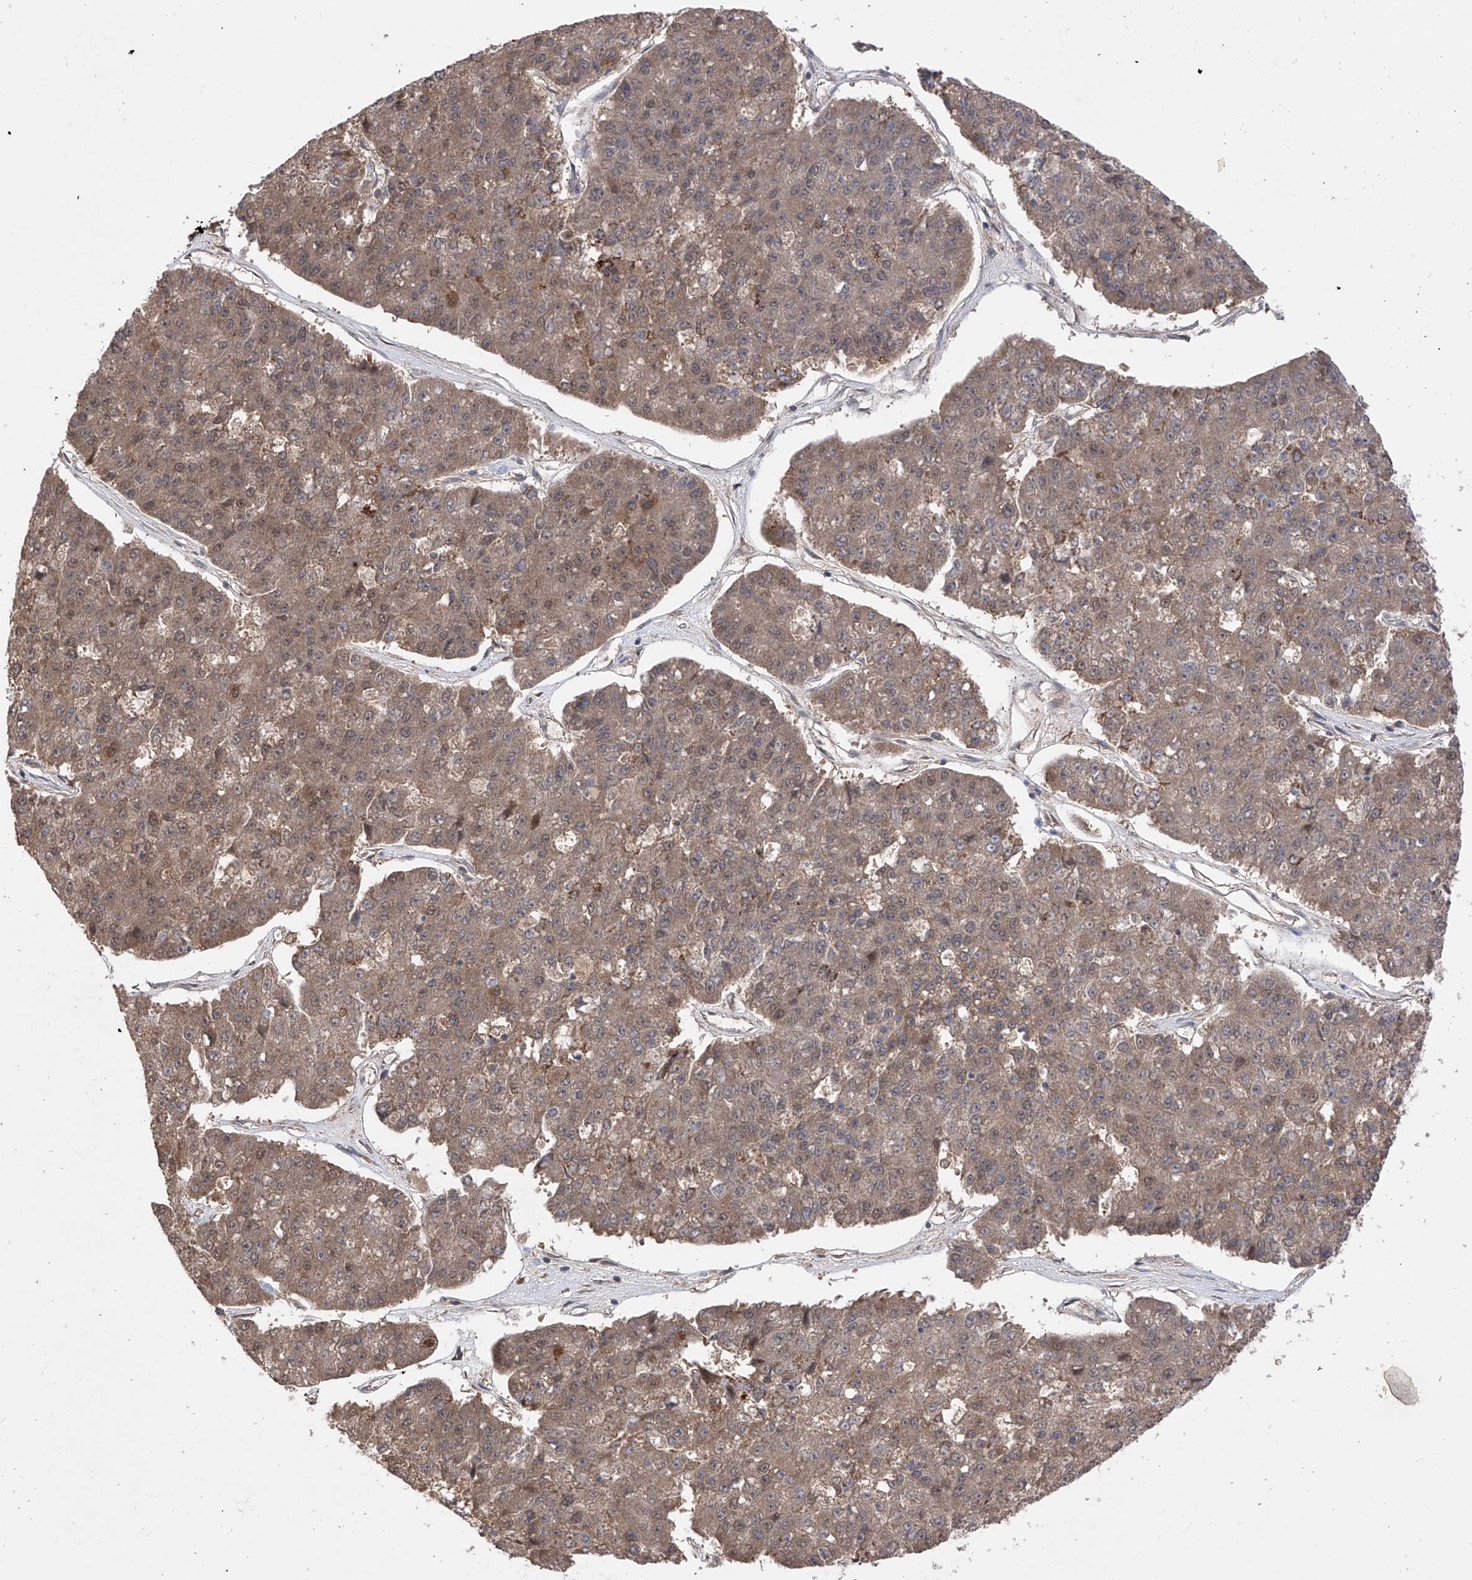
{"staining": {"intensity": "moderate", "quantity": ">75%", "location": "cytoplasmic/membranous"}, "tissue": "pancreatic cancer", "cell_type": "Tumor cells", "image_type": "cancer", "snomed": [{"axis": "morphology", "description": "Adenocarcinoma, NOS"}, {"axis": "topography", "description": "Pancreas"}], "caption": "The image reveals a brown stain indicating the presence of a protein in the cytoplasmic/membranous of tumor cells in pancreatic cancer (adenocarcinoma). (DAB IHC with brightfield microscopy, high magnification).", "gene": "SDHAF4", "patient": {"sex": "male", "age": 50}}